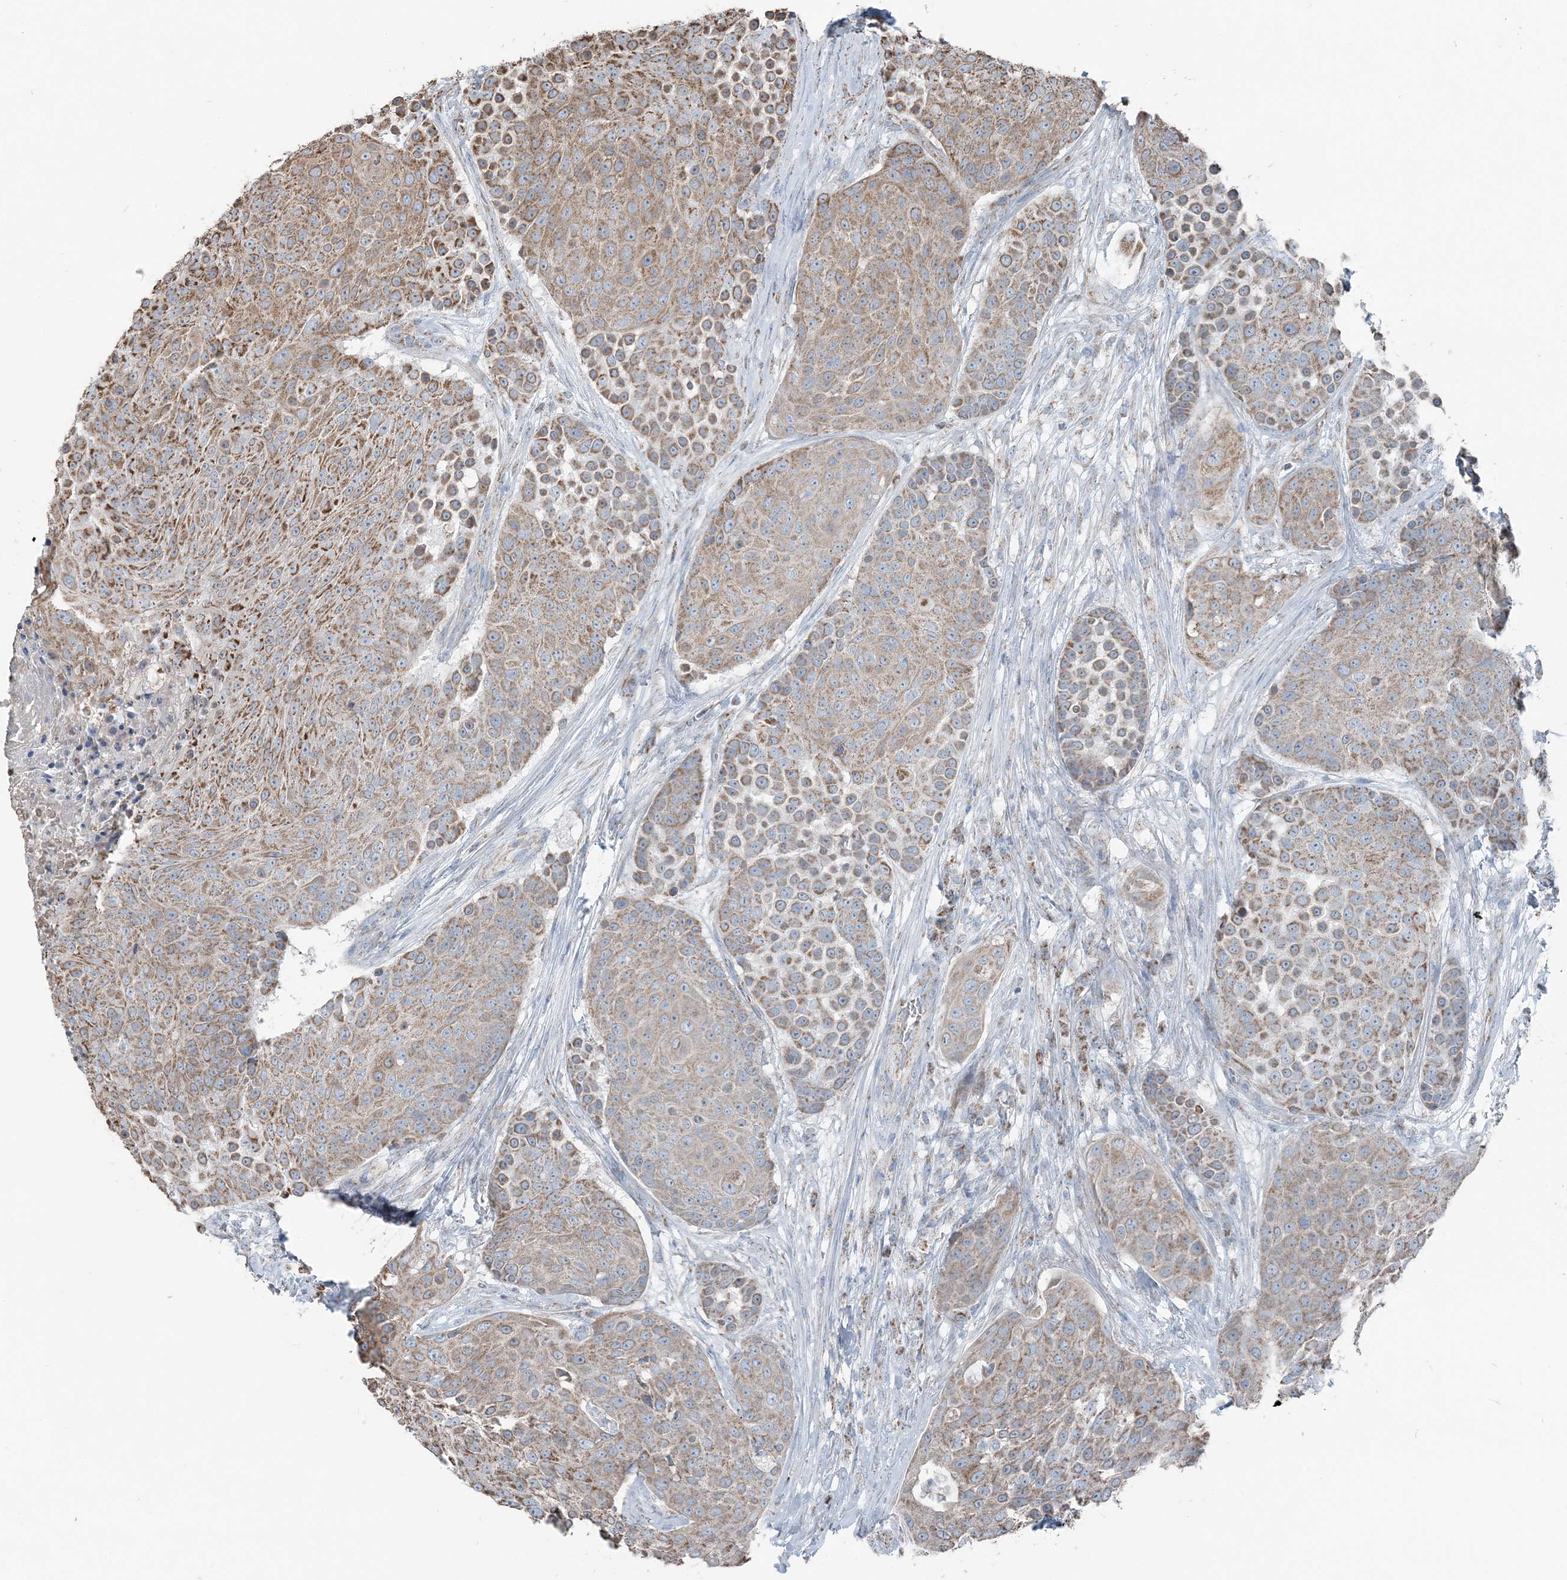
{"staining": {"intensity": "moderate", "quantity": ">75%", "location": "cytoplasmic/membranous"}, "tissue": "urothelial cancer", "cell_type": "Tumor cells", "image_type": "cancer", "snomed": [{"axis": "morphology", "description": "Urothelial carcinoma, High grade"}, {"axis": "topography", "description": "Urinary bladder"}], "caption": "Urothelial cancer was stained to show a protein in brown. There is medium levels of moderate cytoplasmic/membranous expression in approximately >75% of tumor cells.", "gene": "SUCLG1", "patient": {"sex": "female", "age": 63}}